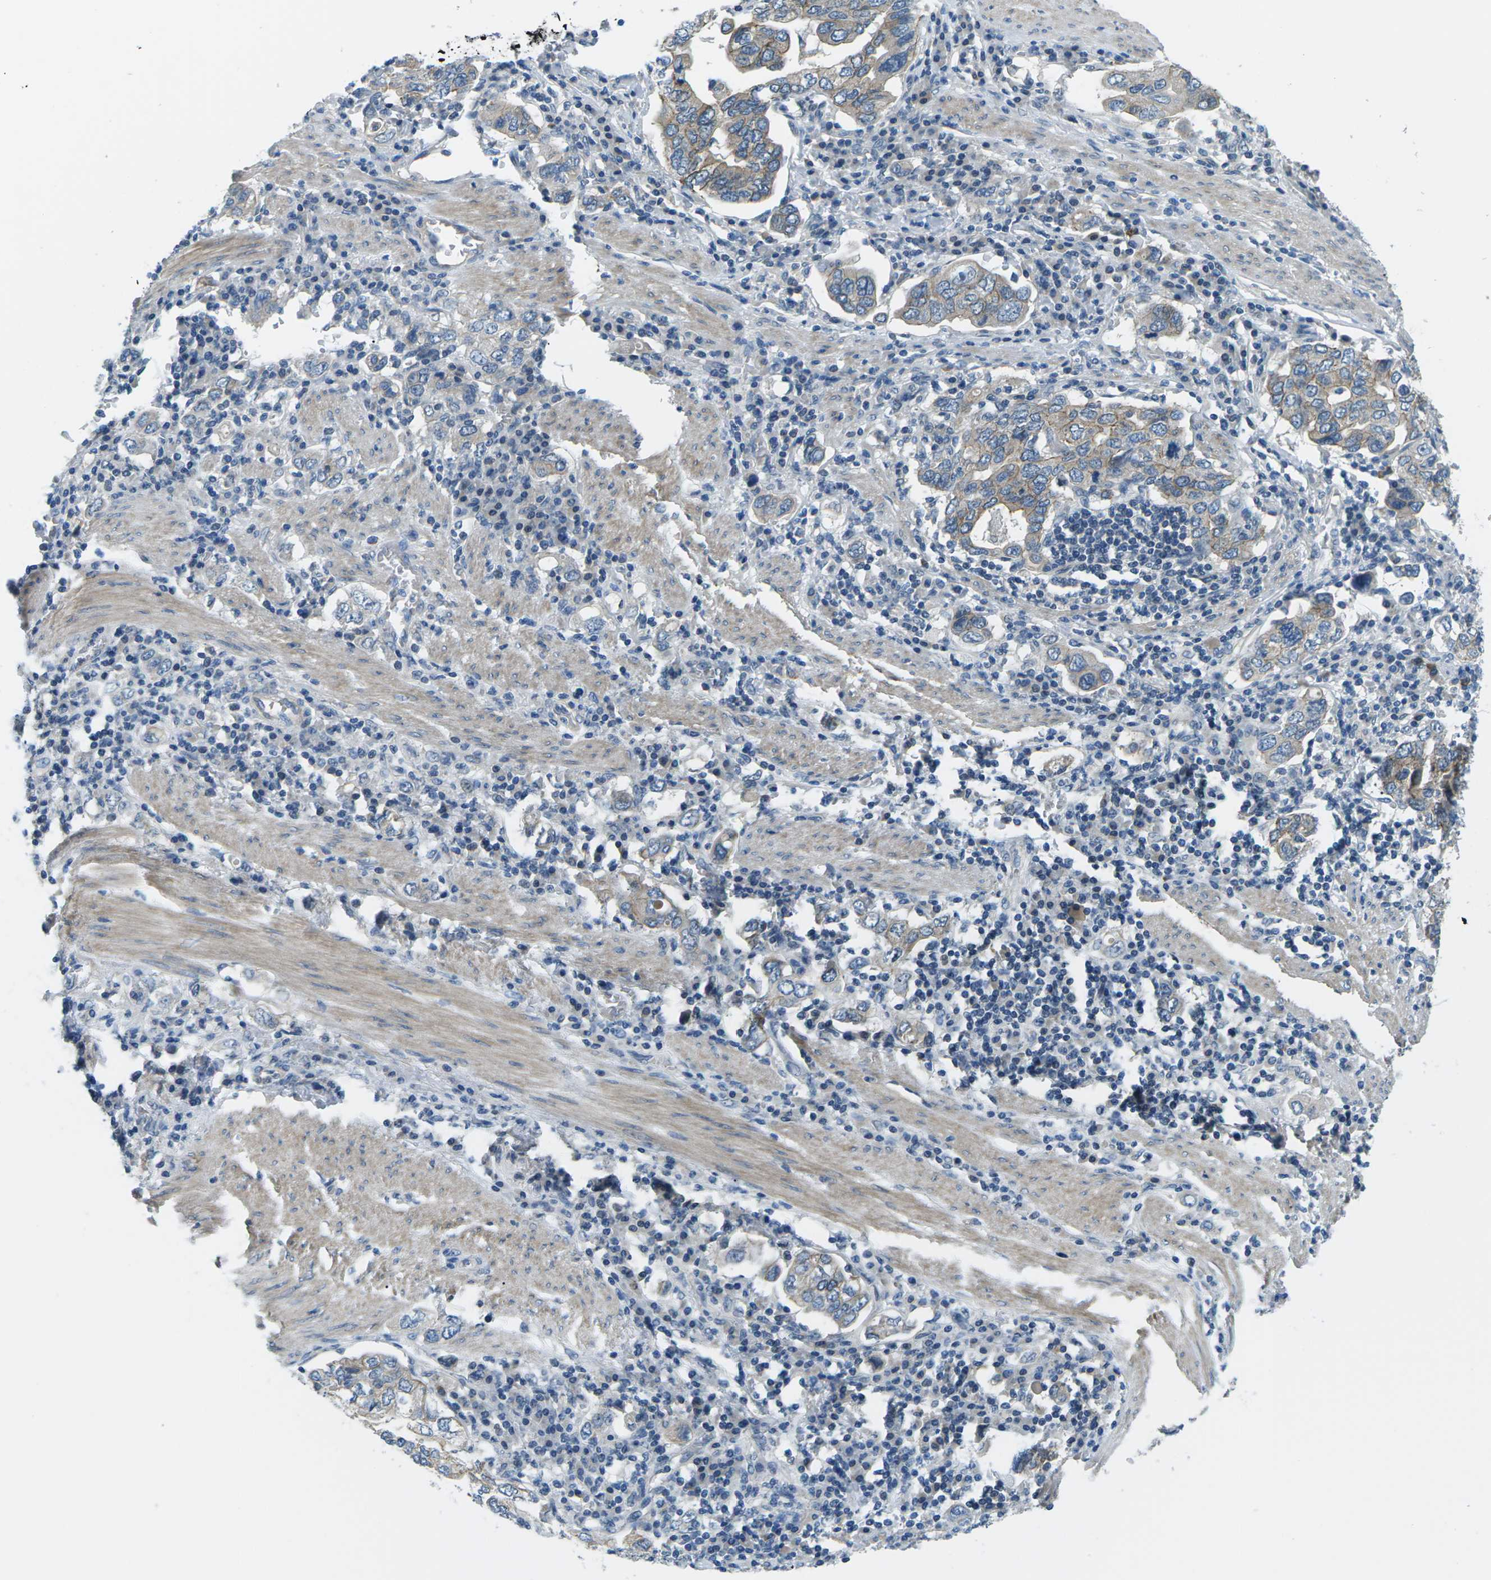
{"staining": {"intensity": "weak", "quantity": "<25%", "location": "cytoplasmic/membranous"}, "tissue": "stomach cancer", "cell_type": "Tumor cells", "image_type": "cancer", "snomed": [{"axis": "morphology", "description": "Adenocarcinoma, NOS"}, {"axis": "topography", "description": "Stomach, upper"}], "caption": "IHC image of neoplastic tissue: human stomach cancer (adenocarcinoma) stained with DAB shows no significant protein staining in tumor cells.", "gene": "CTNND1", "patient": {"sex": "male", "age": 62}}